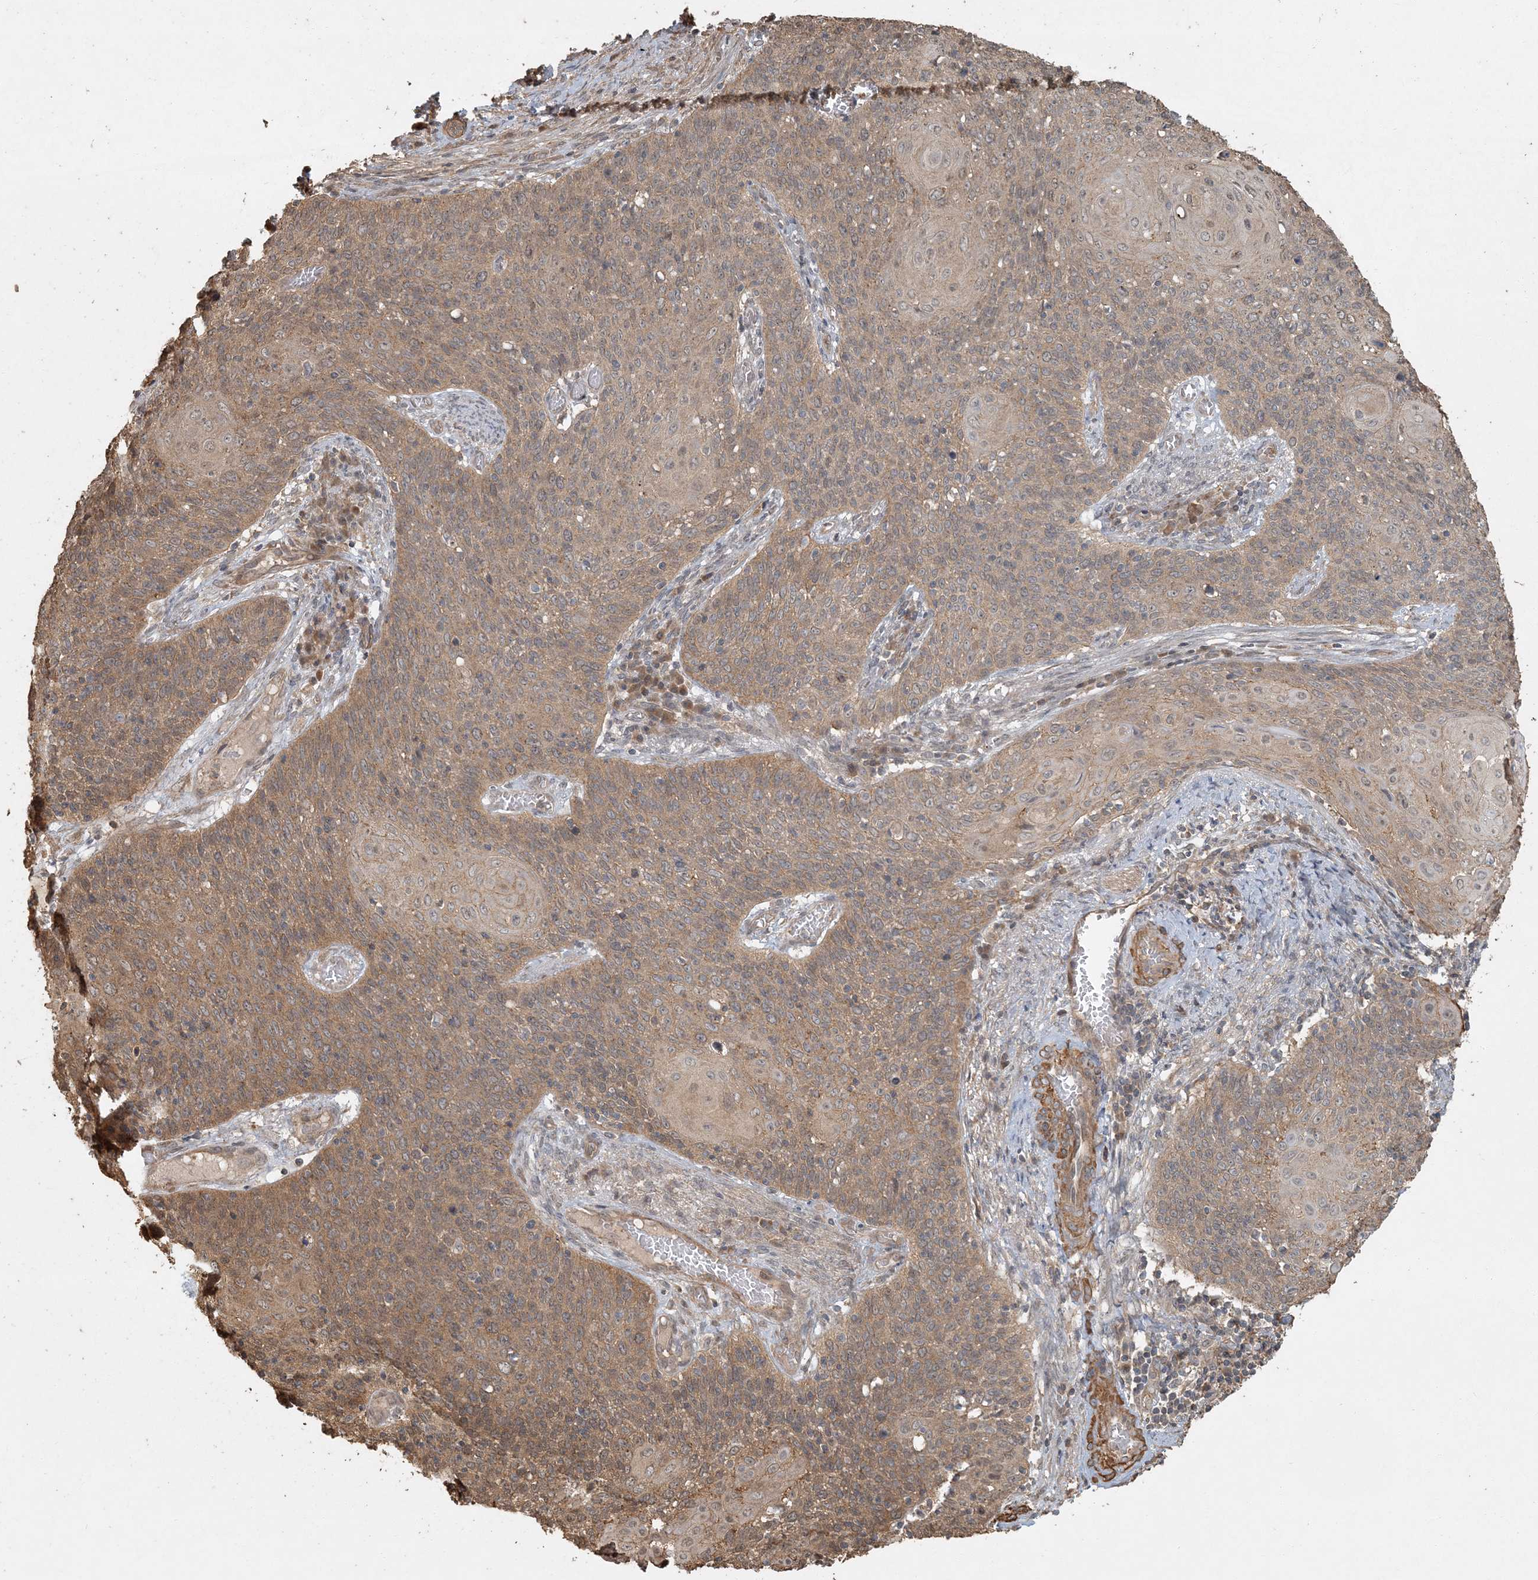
{"staining": {"intensity": "weak", "quantity": ">75%", "location": "cytoplasmic/membranous"}, "tissue": "cervical cancer", "cell_type": "Tumor cells", "image_type": "cancer", "snomed": [{"axis": "morphology", "description": "Squamous cell carcinoma, NOS"}, {"axis": "topography", "description": "Cervix"}], "caption": "Protein staining of squamous cell carcinoma (cervical) tissue reveals weak cytoplasmic/membranous staining in about >75% of tumor cells.", "gene": "AK9", "patient": {"sex": "female", "age": 39}}